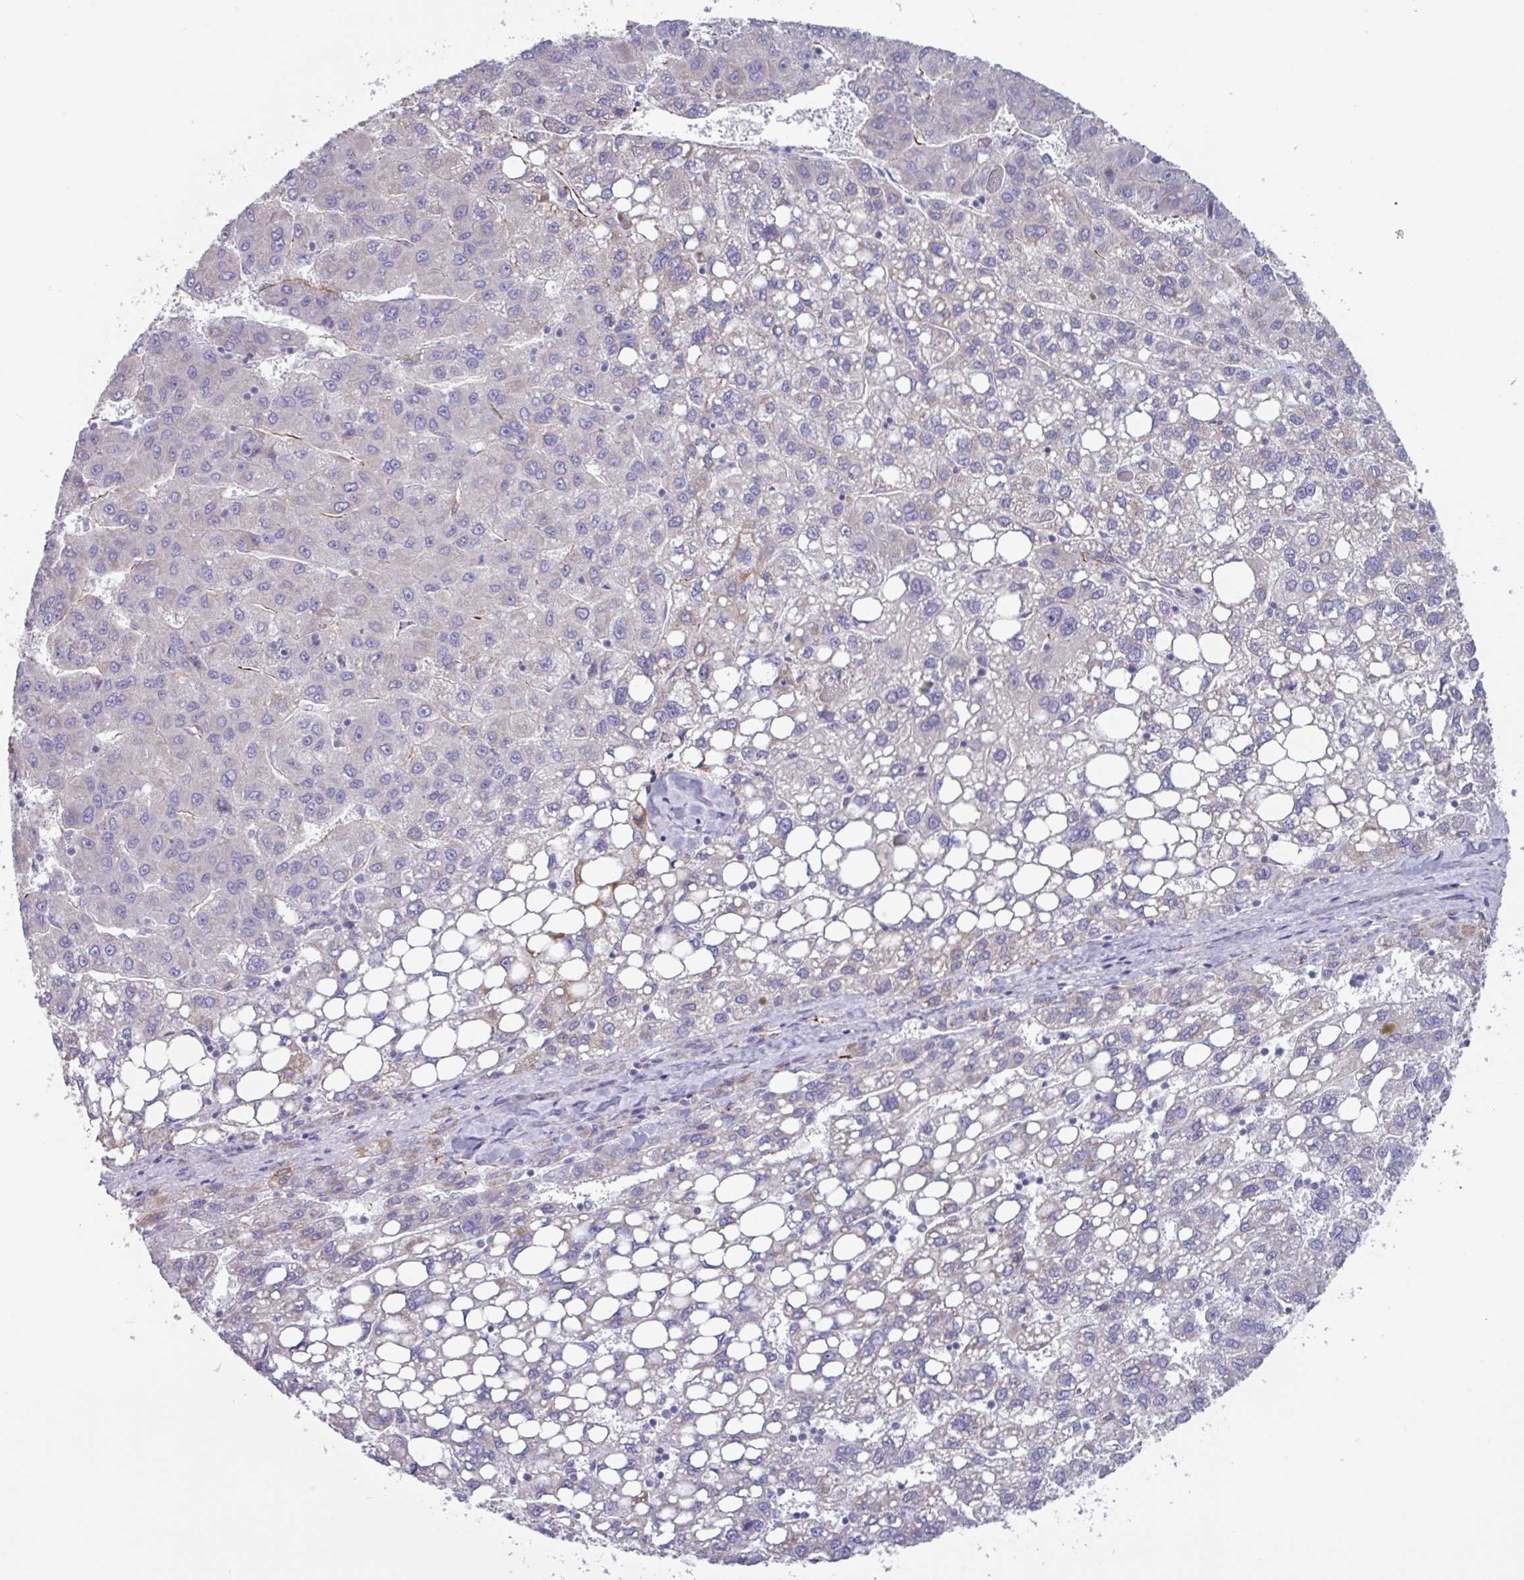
{"staining": {"intensity": "weak", "quantity": "<25%", "location": "cytoplasmic/membranous"}, "tissue": "liver cancer", "cell_type": "Tumor cells", "image_type": "cancer", "snomed": [{"axis": "morphology", "description": "Carcinoma, Hepatocellular, NOS"}, {"axis": "topography", "description": "Liver"}], "caption": "IHC photomicrograph of neoplastic tissue: liver hepatocellular carcinoma stained with DAB (3,3'-diaminobenzidine) reveals no significant protein staining in tumor cells. Nuclei are stained in blue.", "gene": "BTD", "patient": {"sex": "female", "age": 82}}